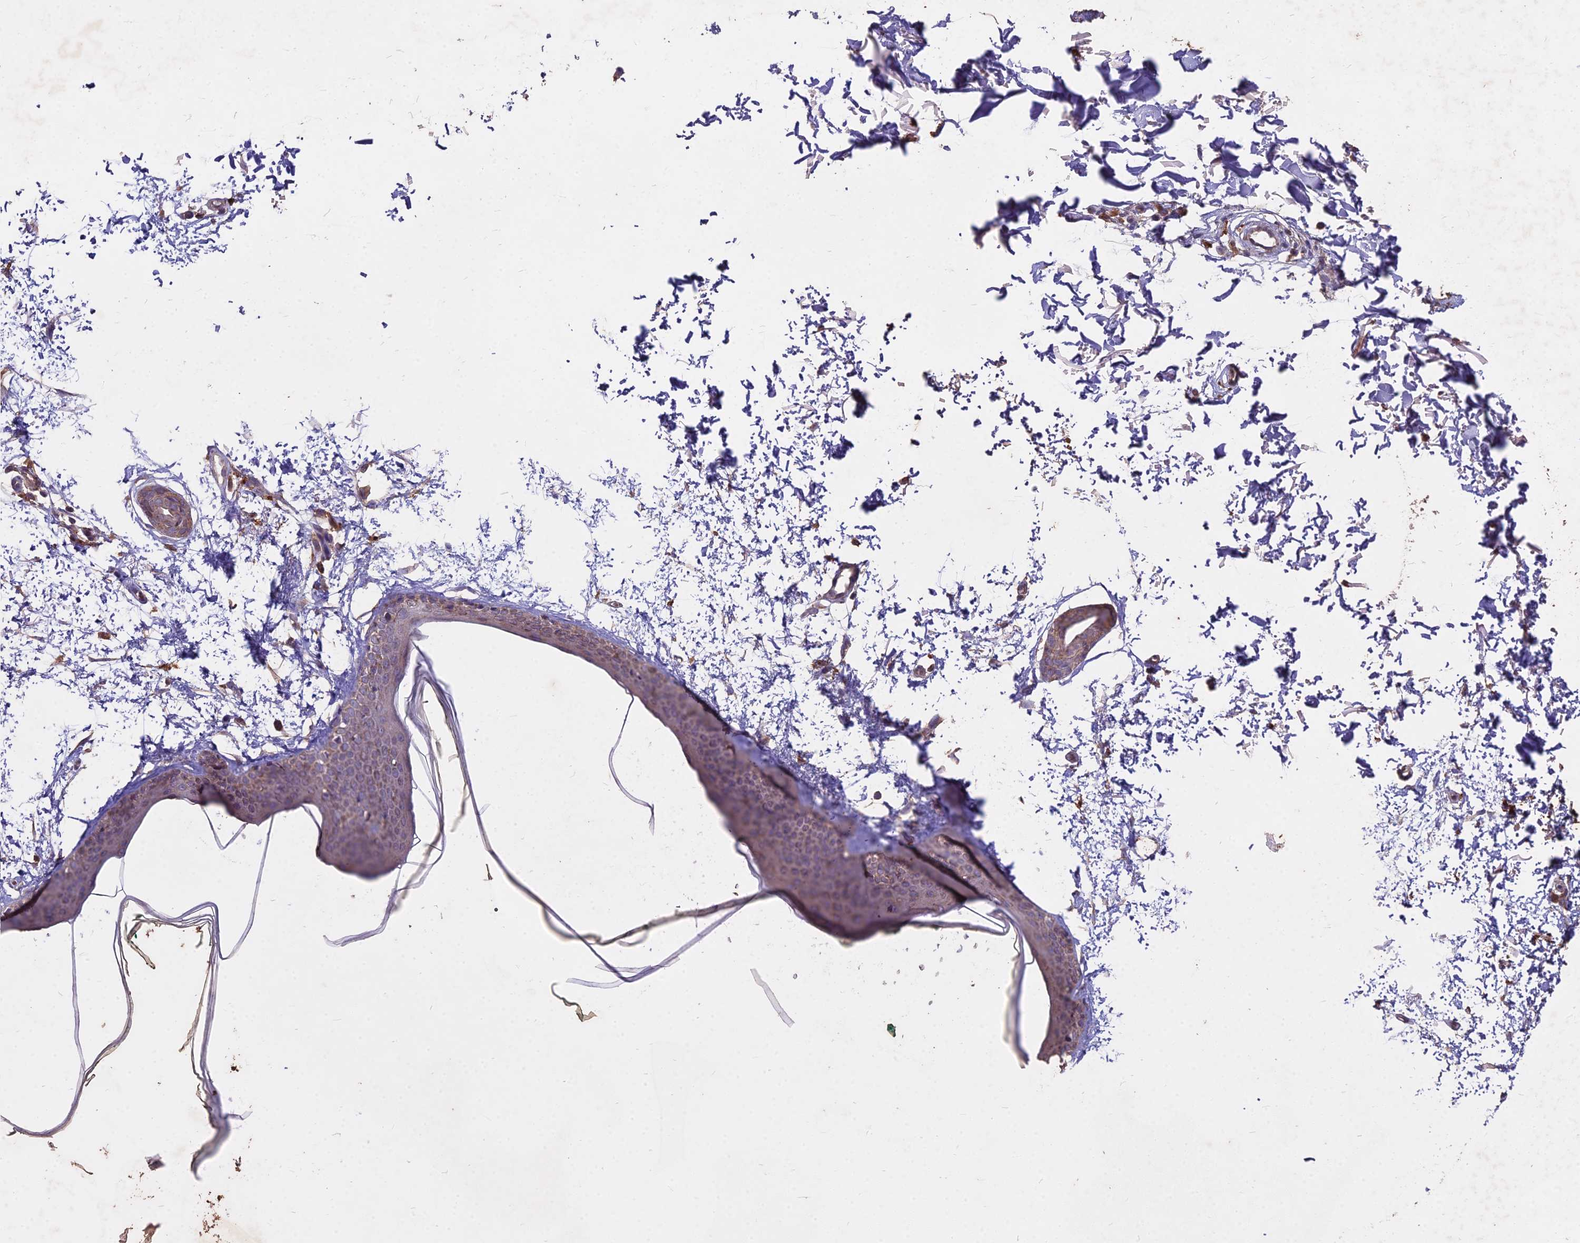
{"staining": {"intensity": "negative", "quantity": "none", "location": "none"}, "tissue": "skin", "cell_type": "Fibroblasts", "image_type": "normal", "snomed": [{"axis": "morphology", "description": "Normal tissue, NOS"}, {"axis": "topography", "description": "Skin"}], "caption": "There is no significant expression in fibroblasts of skin. The staining was performed using DAB to visualize the protein expression in brown, while the nuclei were stained in blue with hematoxylin (Magnification: 20x).", "gene": "CEMIP2", "patient": {"sex": "male", "age": 66}}